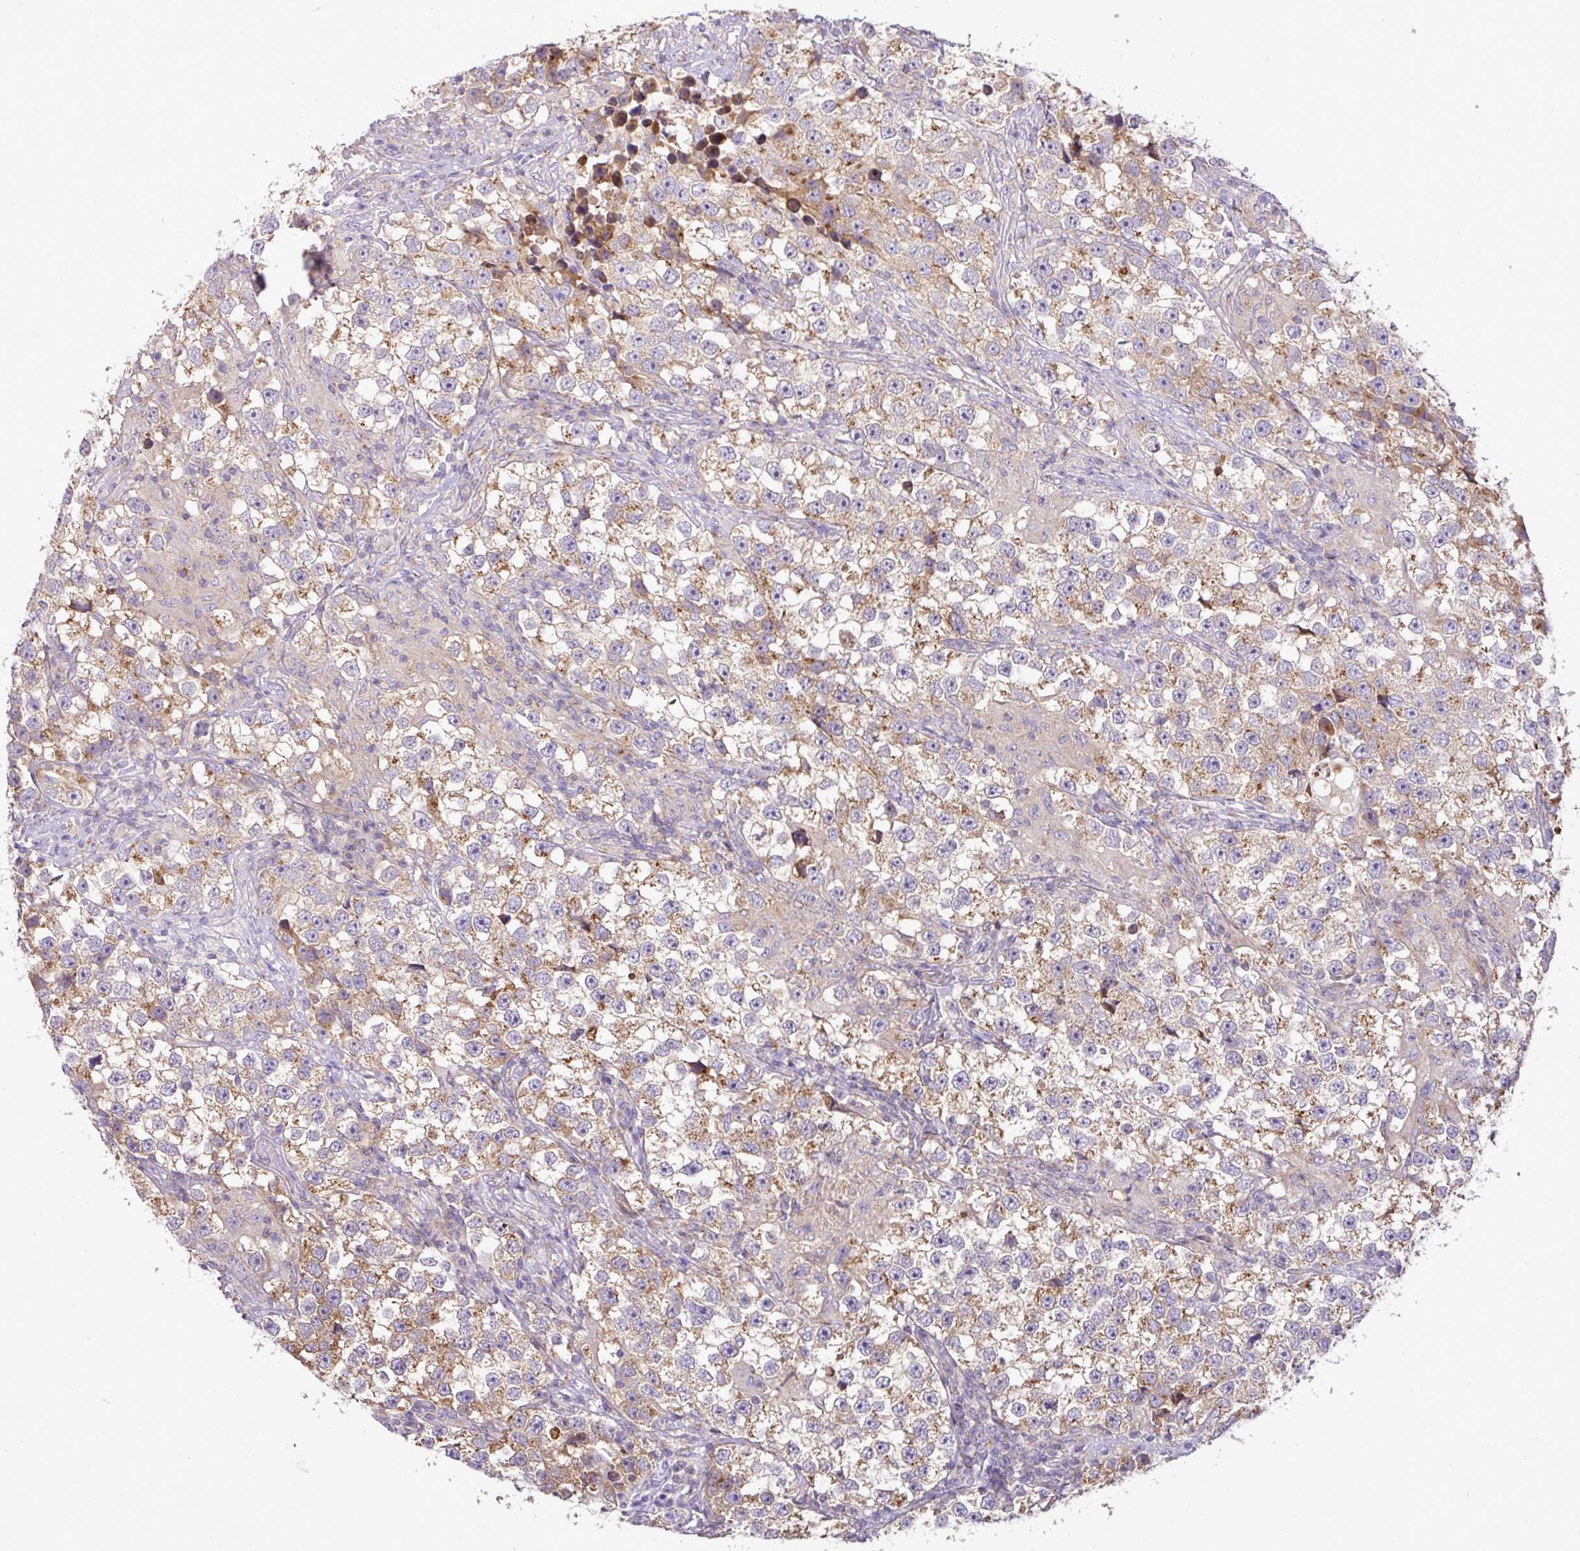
{"staining": {"intensity": "moderate", "quantity": "25%-75%", "location": "cytoplasmic/membranous"}, "tissue": "testis cancer", "cell_type": "Tumor cells", "image_type": "cancer", "snomed": [{"axis": "morphology", "description": "Seminoma, NOS"}, {"axis": "topography", "description": "Testis"}], "caption": "Immunohistochemical staining of human testis seminoma demonstrates moderate cytoplasmic/membranous protein staining in about 25%-75% of tumor cells. The protein of interest is shown in brown color, while the nuclei are stained blue.", "gene": "VTI1A", "patient": {"sex": "male", "age": 46}}